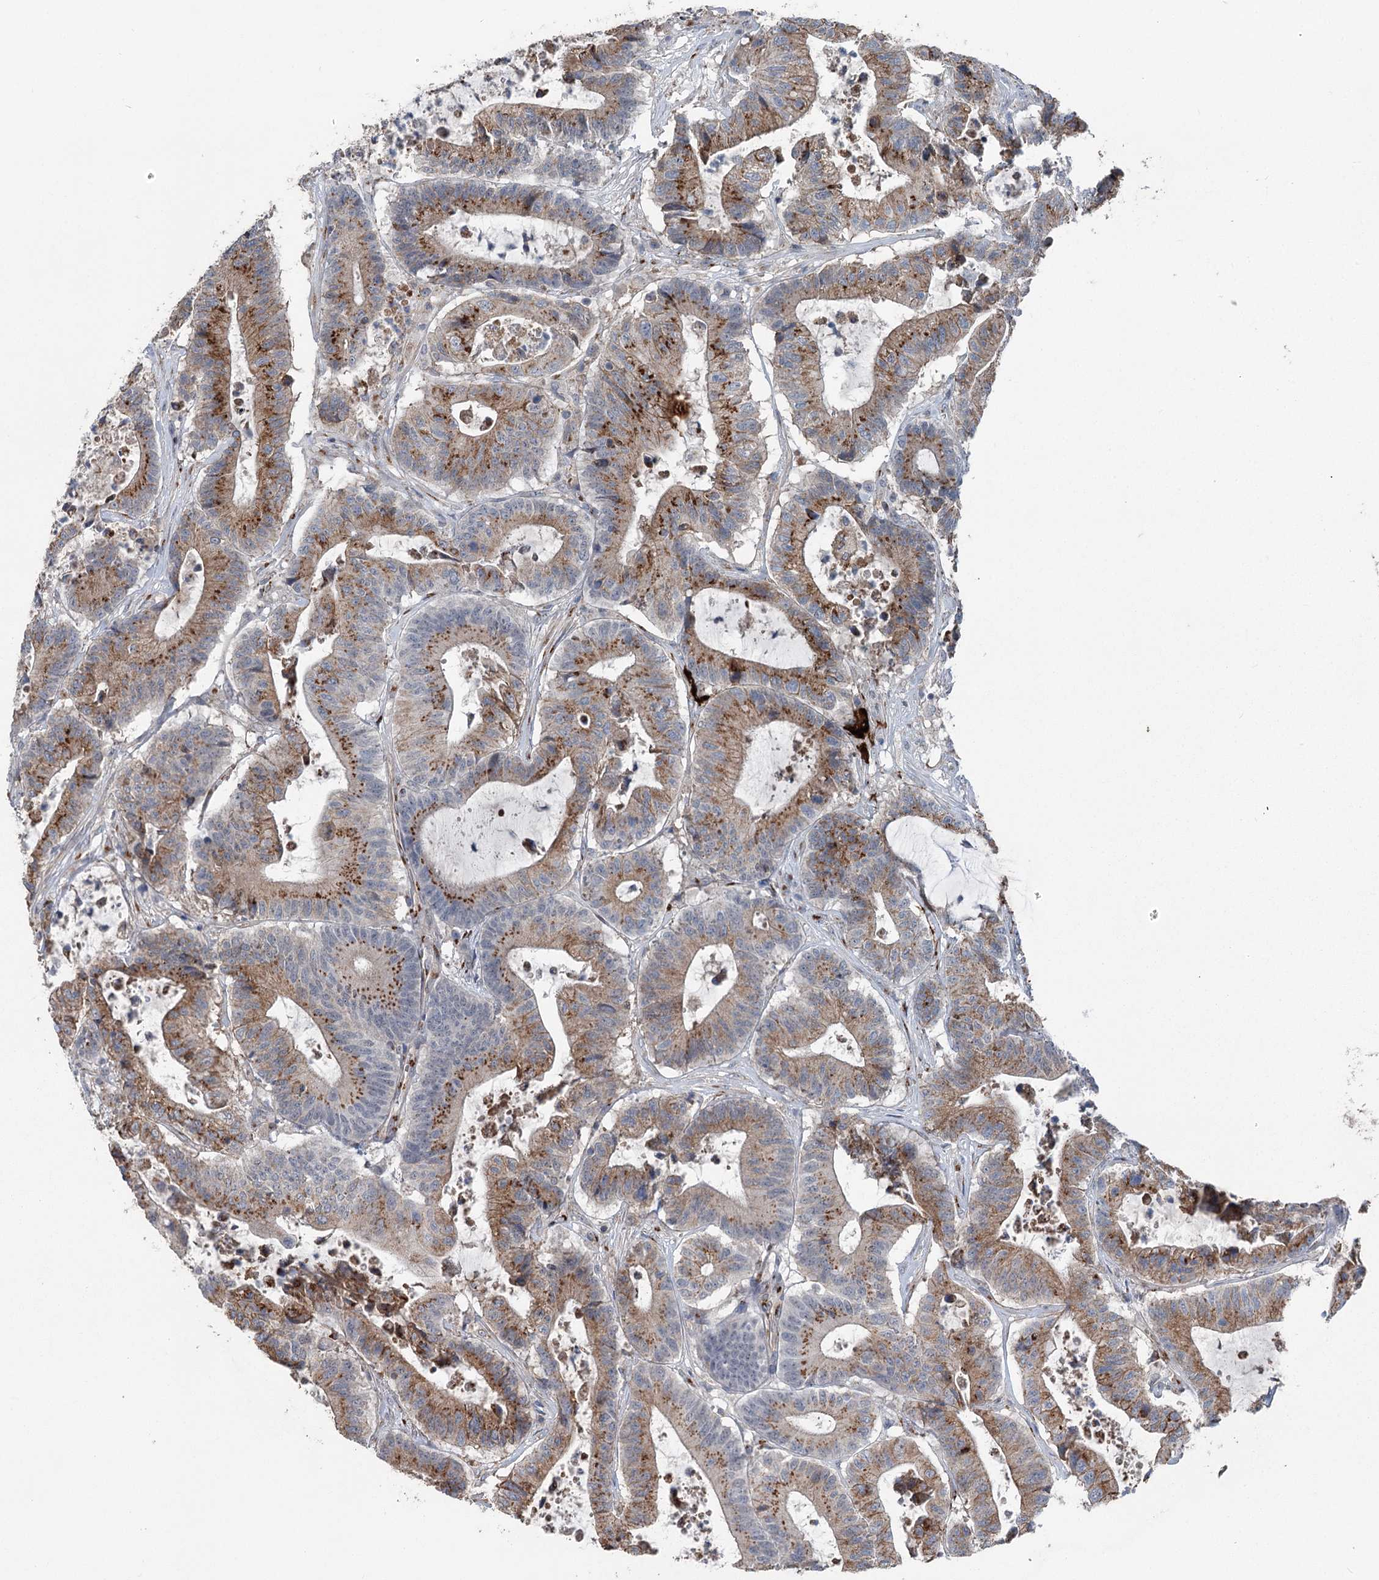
{"staining": {"intensity": "moderate", "quantity": ">75%", "location": "cytoplasmic/membranous"}, "tissue": "colorectal cancer", "cell_type": "Tumor cells", "image_type": "cancer", "snomed": [{"axis": "morphology", "description": "Adenocarcinoma, NOS"}, {"axis": "topography", "description": "Colon"}], "caption": "There is medium levels of moderate cytoplasmic/membranous expression in tumor cells of colorectal cancer, as demonstrated by immunohistochemical staining (brown color).", "gene": "ITIH5", "patient": {"sex": "female", "age": 84}}